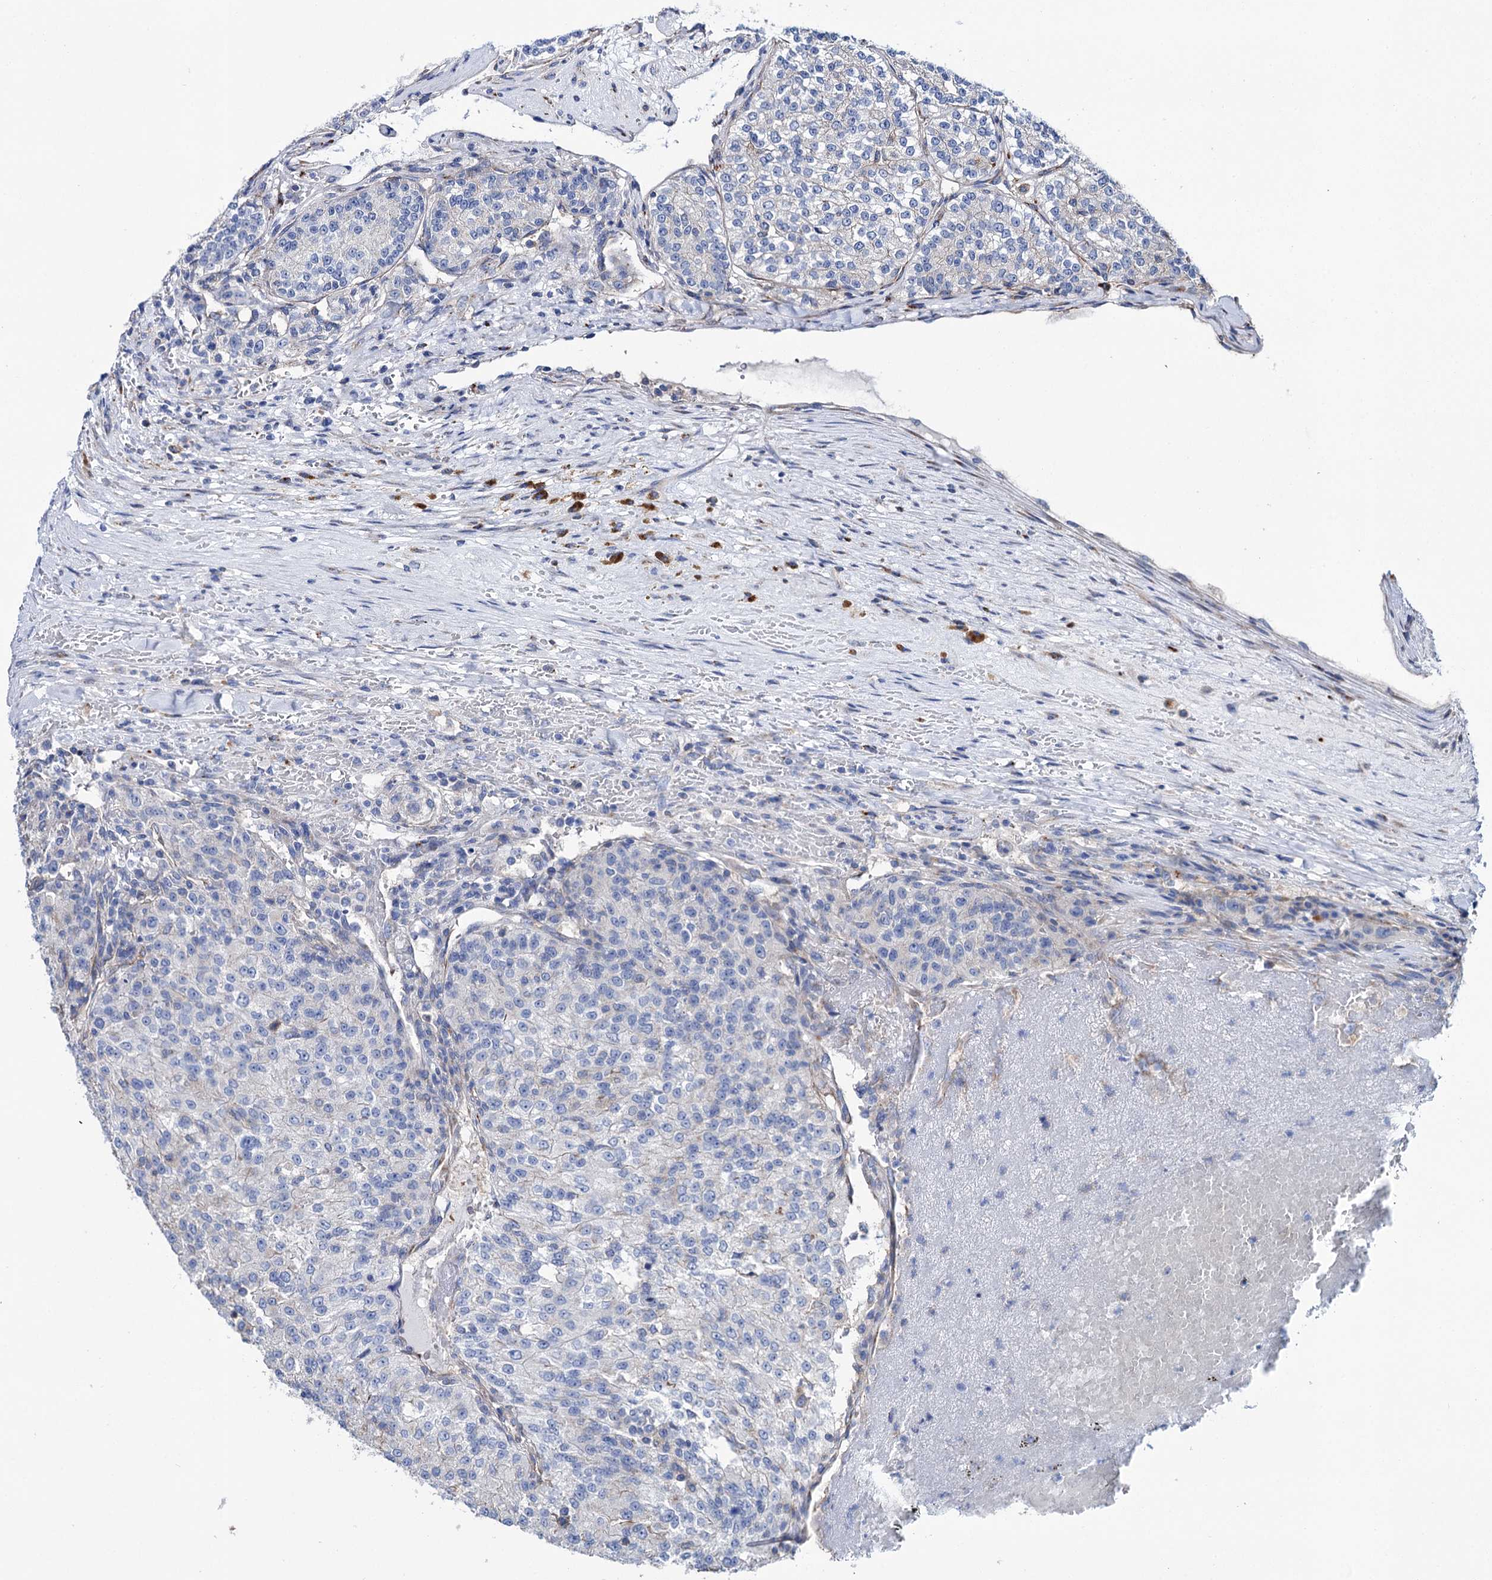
{"staining": {"intensity": "negative", "quantity": "none", "location": "none"}, "tissue": "renal cancer", "cell_type": "Tumor cells", "image_type": "cancer", "snomed": [{"axis": "morphology", "description": "Adenocarcinoma, NOS"}, {"axis": "topography", "description": "Kidney"}], "caption": "IHC photomicrograph of neoplastic tissue: human renal cancer stained with DAB (3,3'-diaminobenzidine) exhibits no significant protein staining in tumor cells.", "gene": "SCPEP1", "patient": {"sex": "female", "age": 63}}